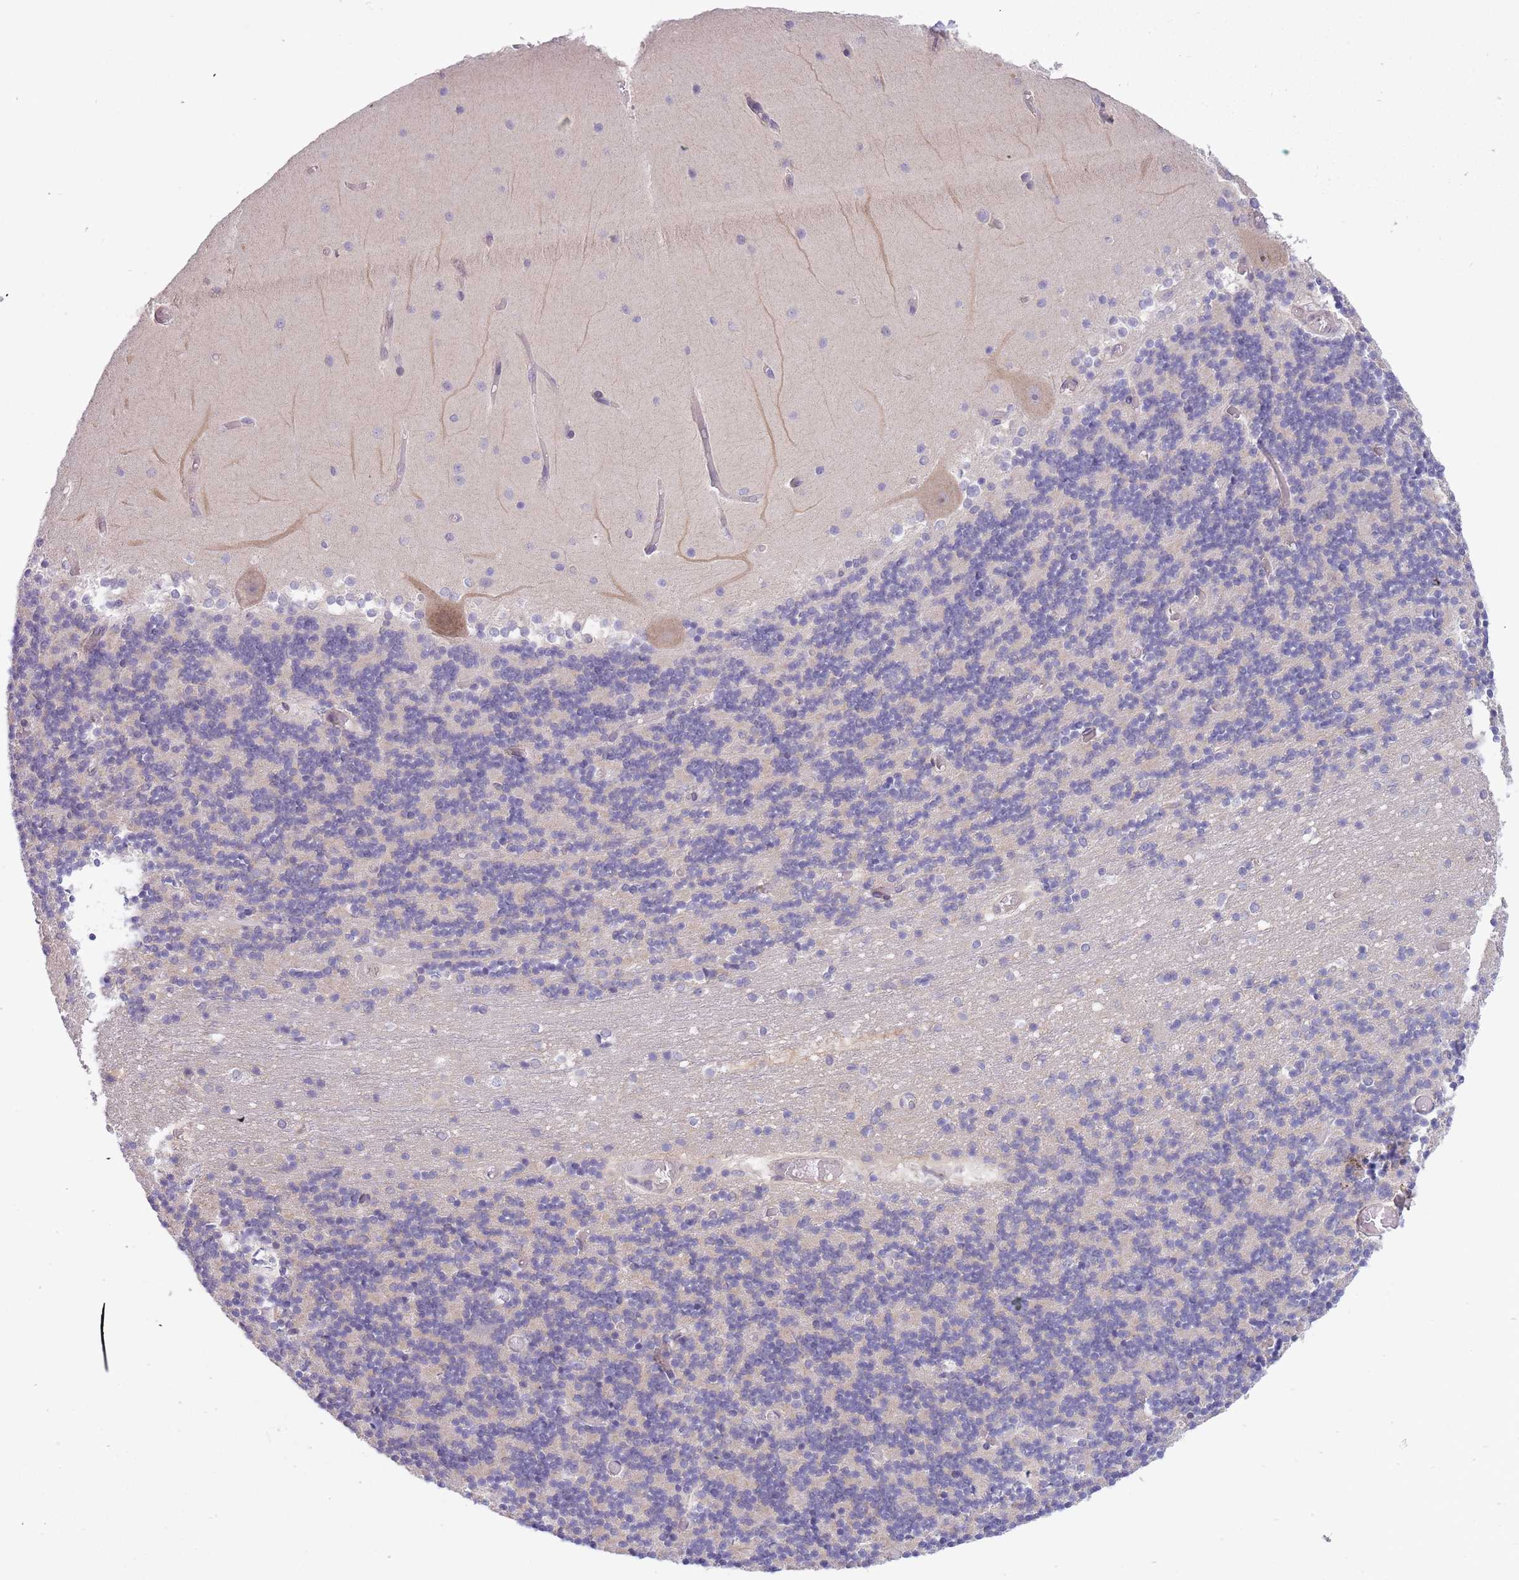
{"staining": {"intensity": "negative", "quantity": "none", "location": "none"}, "tissue": "cerebellum", "cell_type": "Cells in granular layer", "image_type": "normal", "snomed": [{"axis": "morphology", "description": "Normal tissue, NOS"}, {"axis": "topography", "description": "Cerebellum"}], "caption": "High magnification brightfield microscopy of benign cerebellum stained with DAB (brown) and counterstained with hematoxylin (blue): cells in granular layer show no significant positivity. (DAB IHC, high magnification).", "gene": "SMC6", "patient": {"sex": "female", "age": 28}}